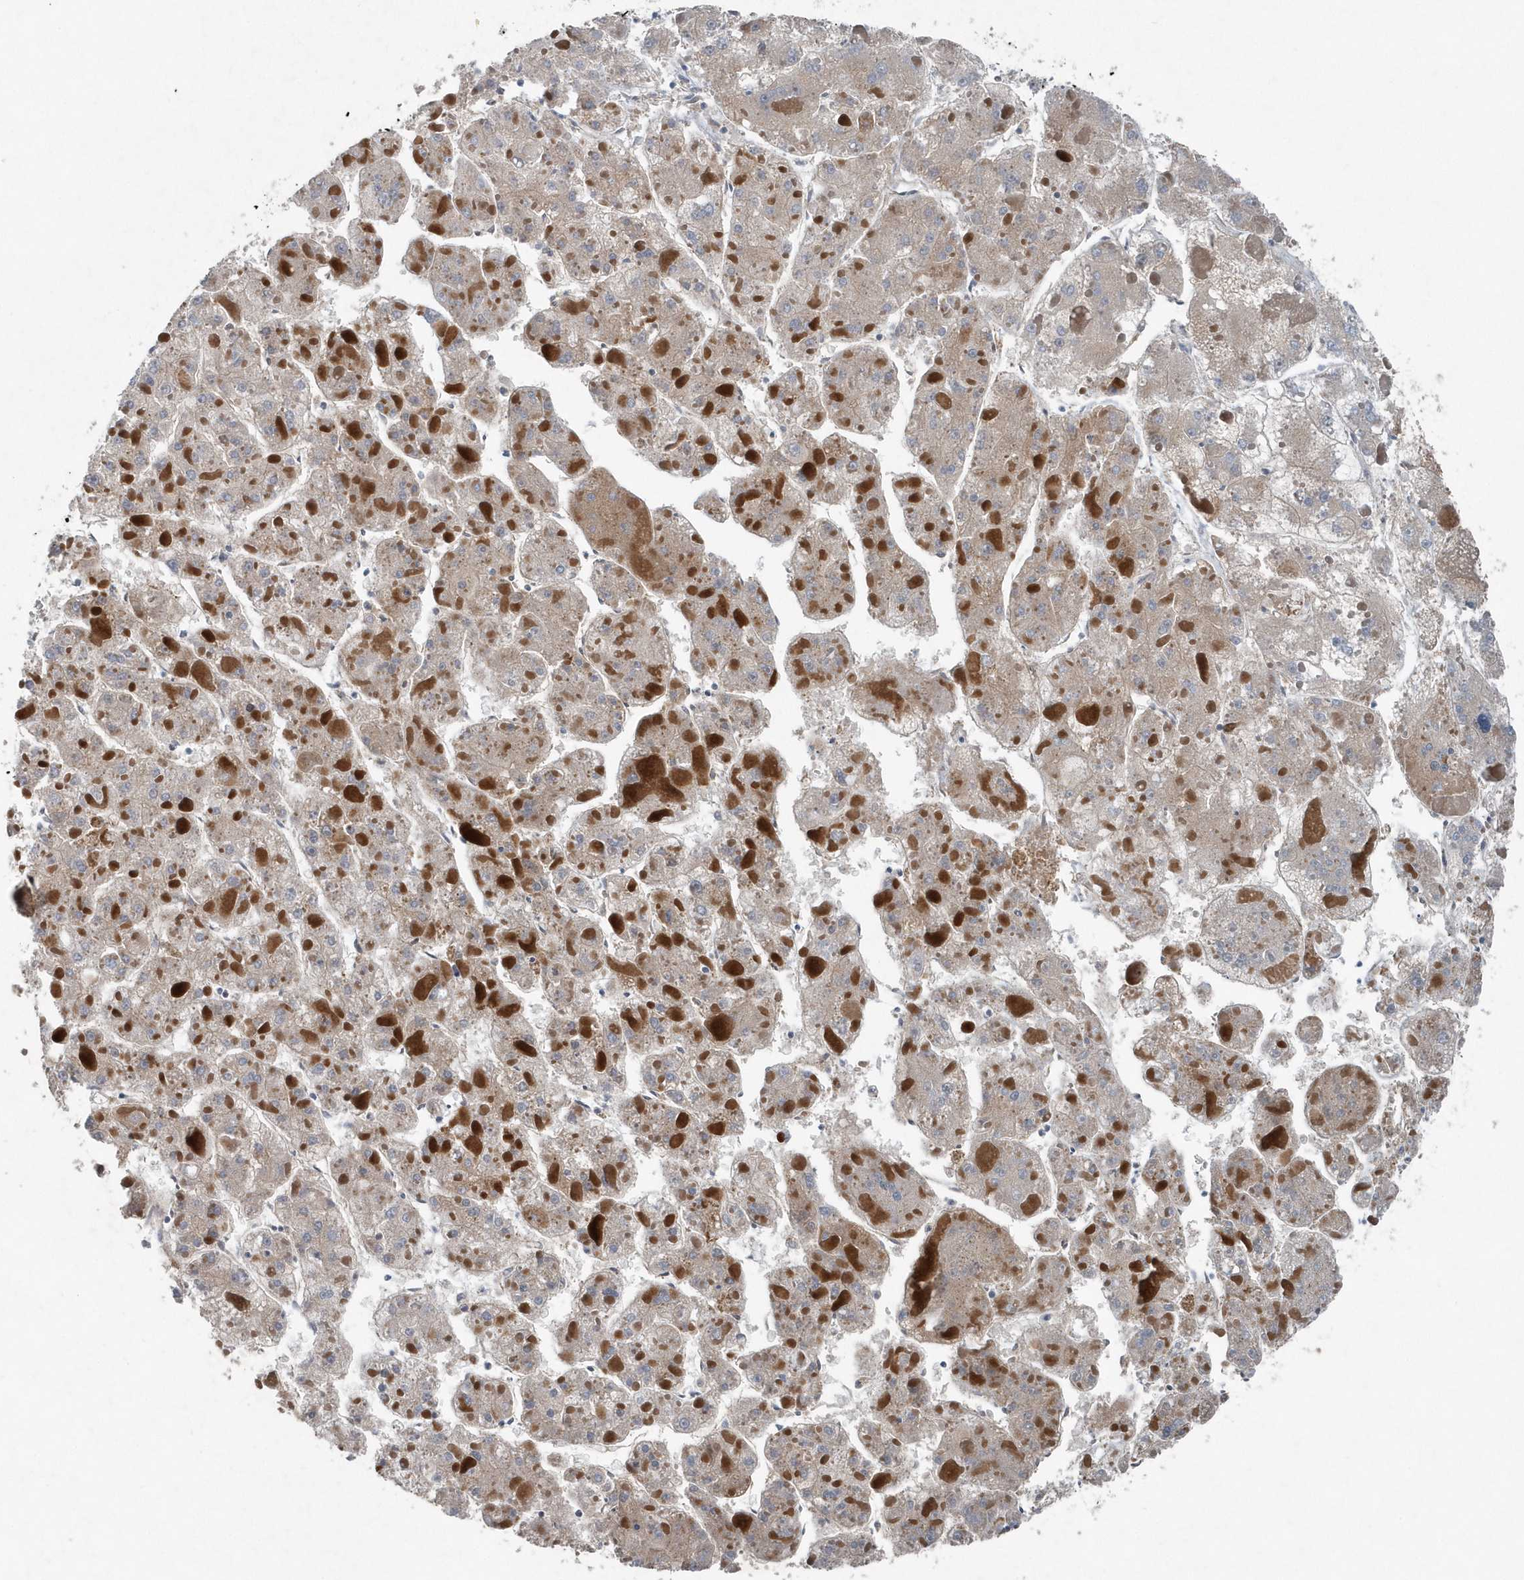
{"staining": {"intensity": "negative", "quantity": "none", "location": "none"}, "tissue": "liver cancer", "cell_type": "Tumor cells", "image_type": "cancer", "snomed": [{"axis": "morphology", "description": "Carcinoma, Hepatocellular, NOS"}, {"axis": "topography", "description": "Liver"}], "caption": "Protein analysis of hepatocellular carcinoma (liver) shows no significant staining in tumor cells. (DAB (3,3'-diaminobenzidine) IHC visualized using brightfield microscopy, high magnification).", "gene": "MCC", "patient": {"sex": "female", "age": 73}}